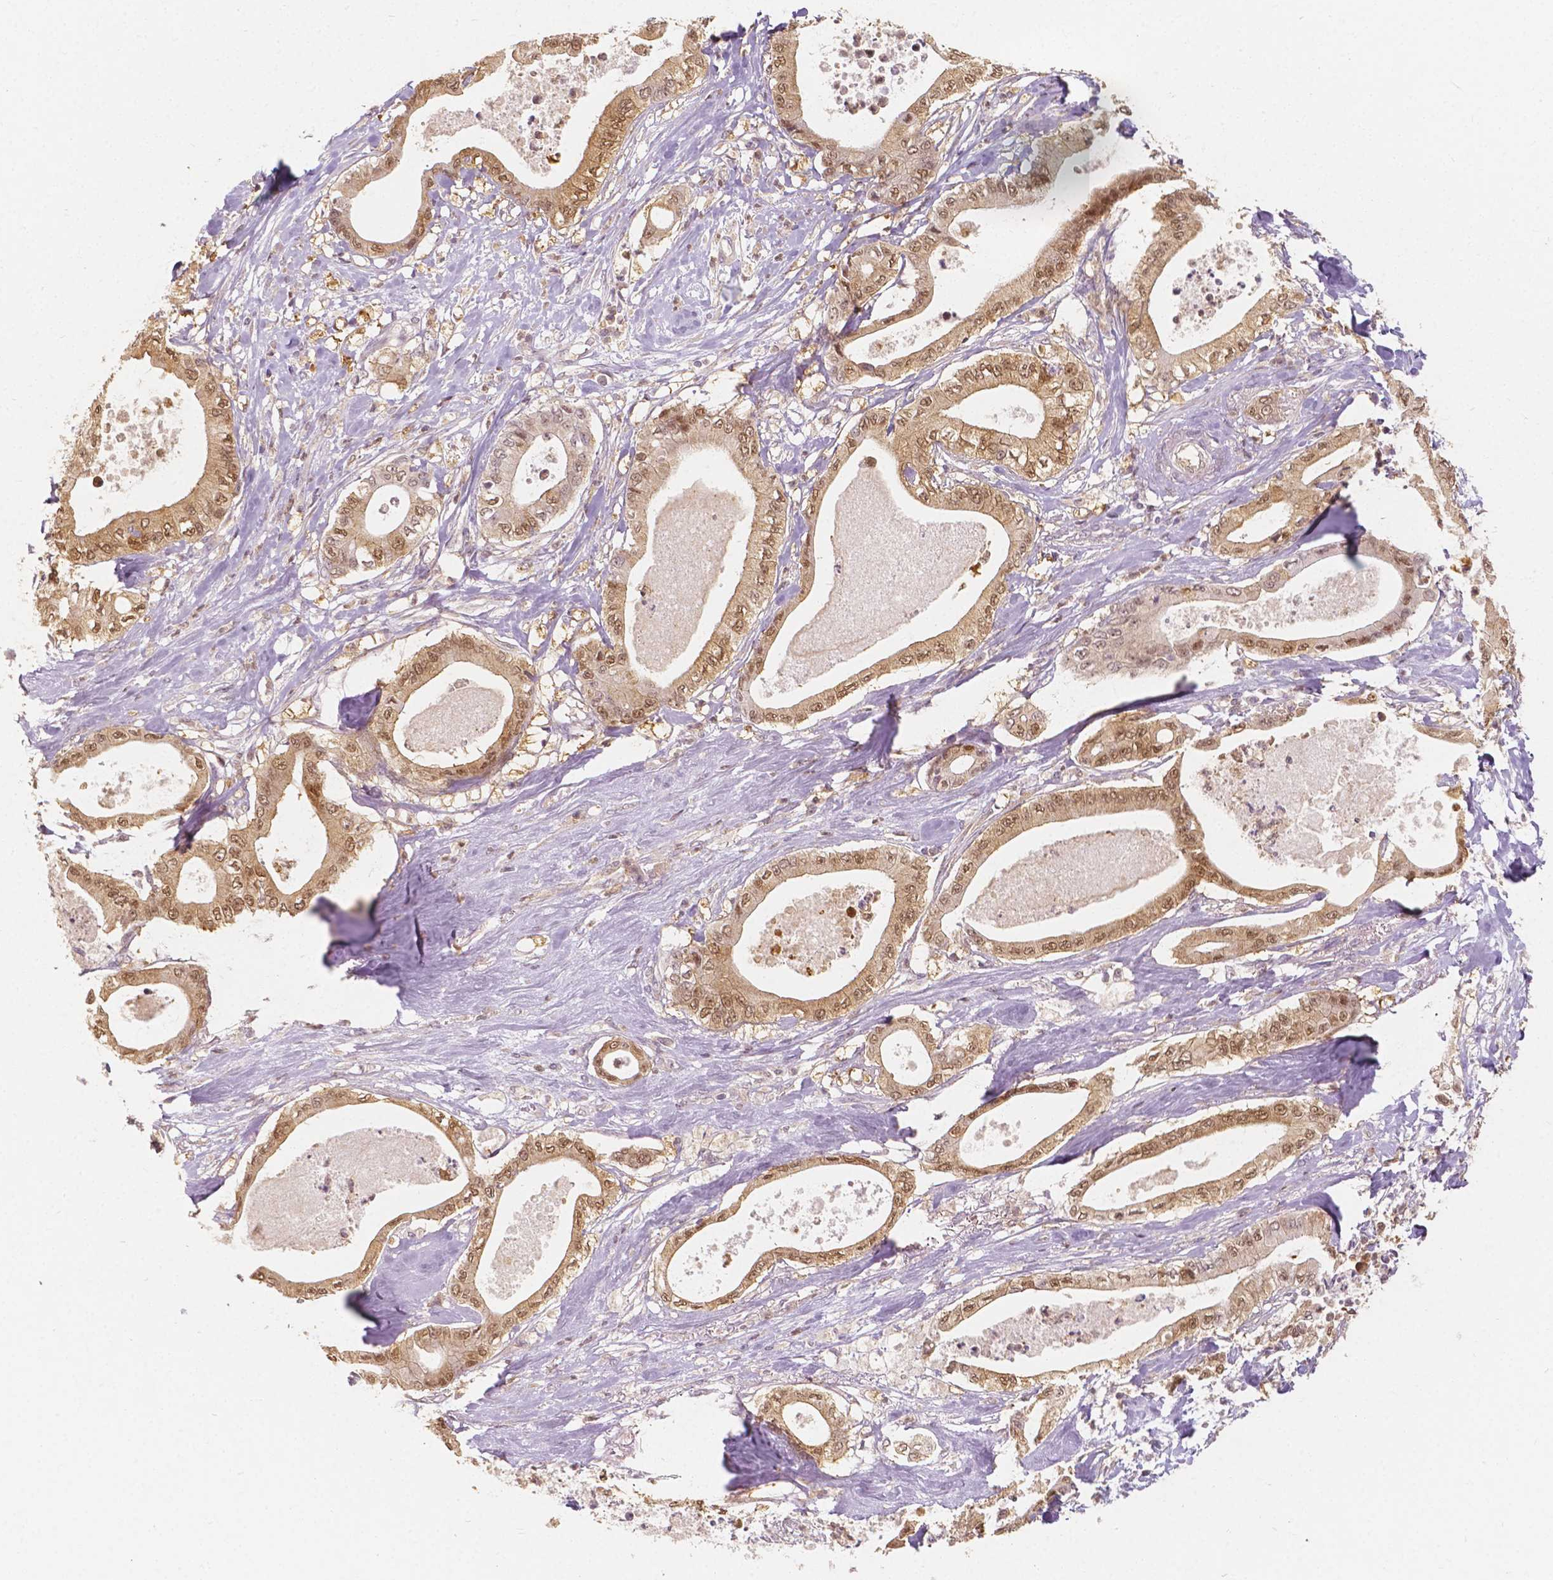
{"staining": {"intensity": "moderate", "quantity": ">75%", "location": "cytoplasmic/membranous,nuclear"}, "tissue": "pancreatic cancer", "cell_type": "Tumor cells", "image_type": "cancer", "snomed": [{"axis": "morphology", "description": "Adenocarcinoma, NOS"}, {"axis": "topography", "description": "Pancreas"}], "caption": "Immunohistochemical staining of pancreatic cancer reveals moderate cytoplasmic/membranous and nuclear protein staining in about >75% of tumor cells. Ihc stains the protein of interest in brown and the nuclei are stained blue.", "gene": "NAPRT", "patient": {"sex": "male", "age": 71}}